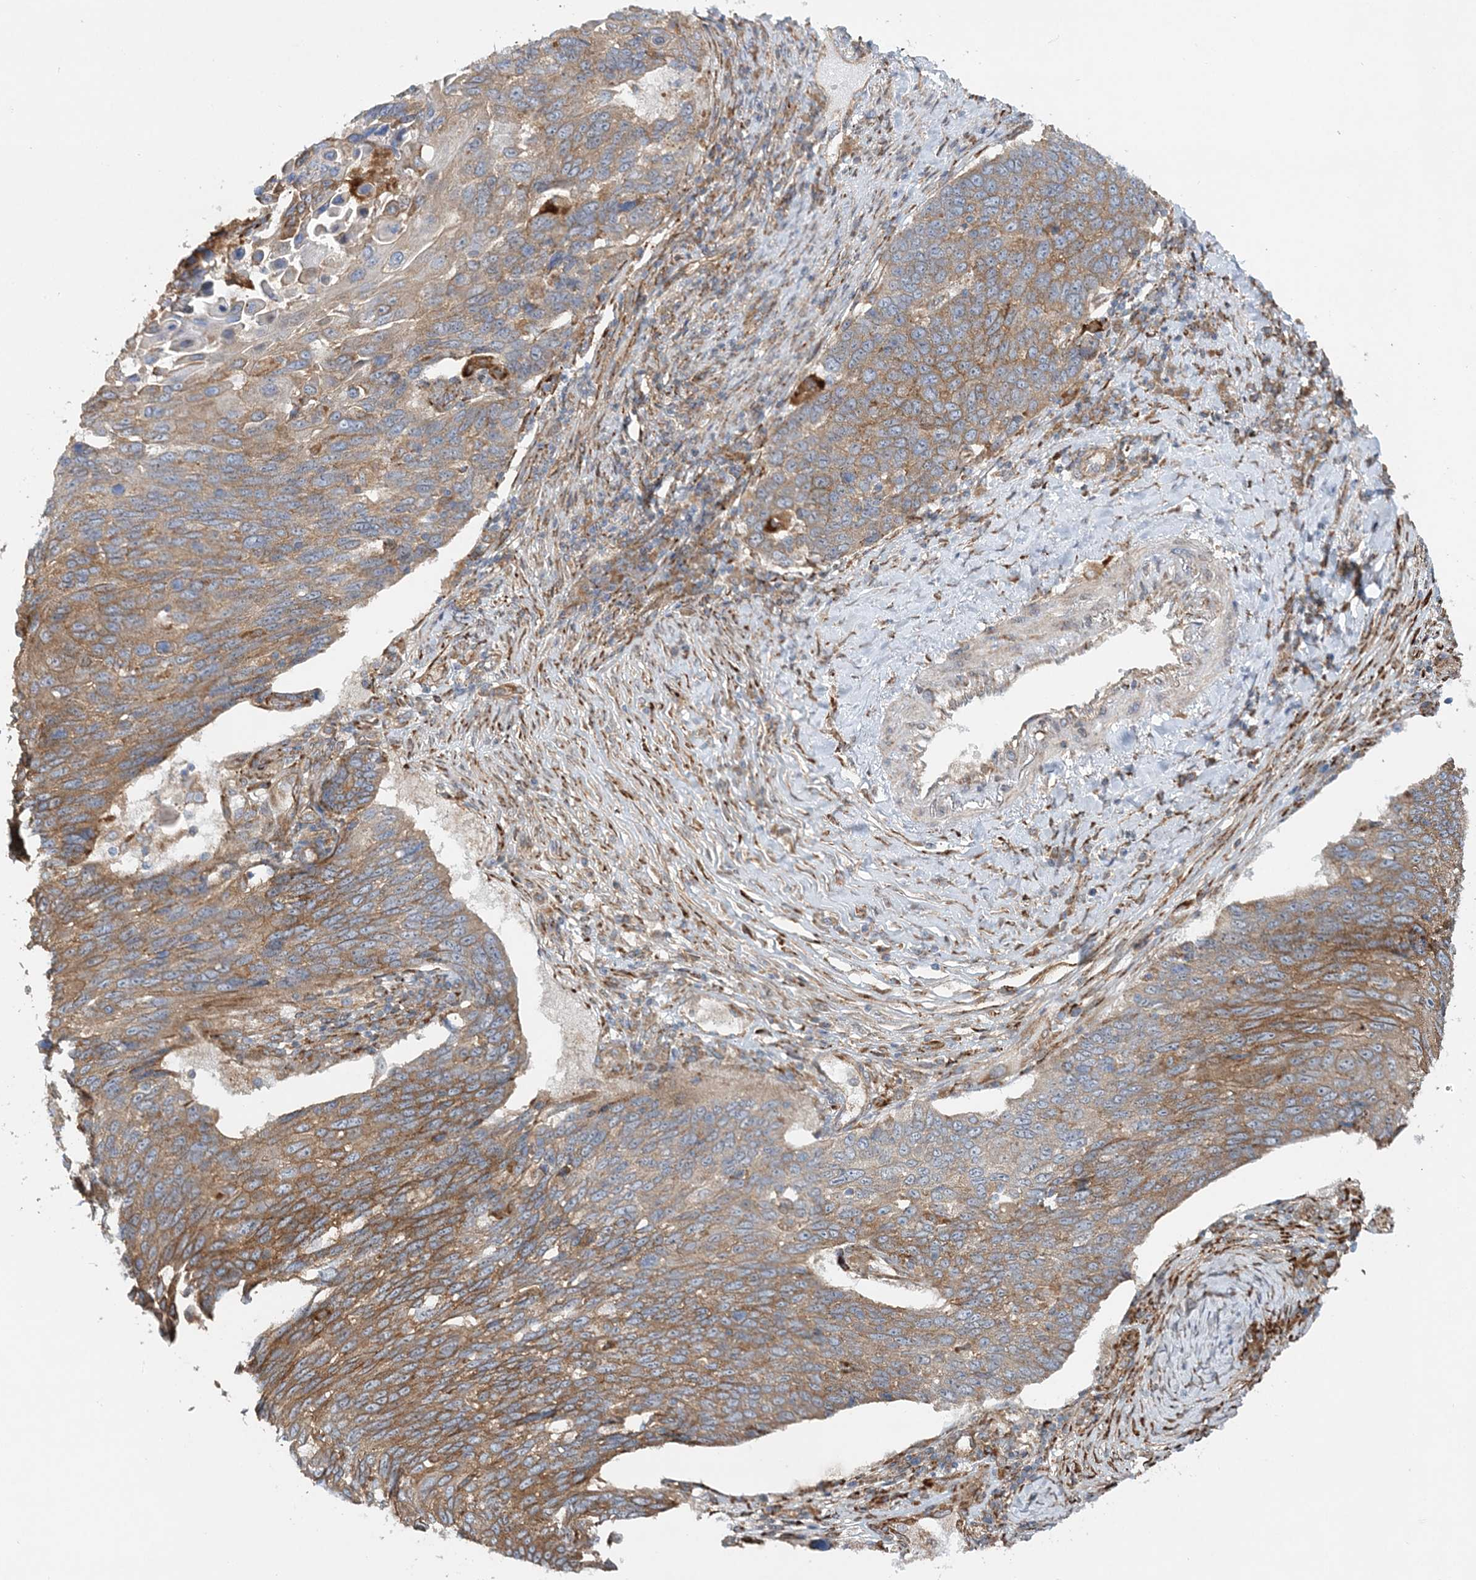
{"staining": {"intensity": "moderate", "quantity": ">75%", "location": "cytoplasmic/membranous"}, "tissue": "lung cancer", "cell_type": "Tumor cells", "image_type": "cancer", "snomed": [{"axis": "morphology", "description": "Squamous cell carcinoma, NOS"}, {"axis": "topography", "description": "Lung"}], "caption": "A brown stain highlights moderate cytoplasmic/membranous expression of a protein in lung squamous cell carcinoma tumor cells.", "gene": "ZFYVE16", "patient": {"sex": "male", "age": 66}}